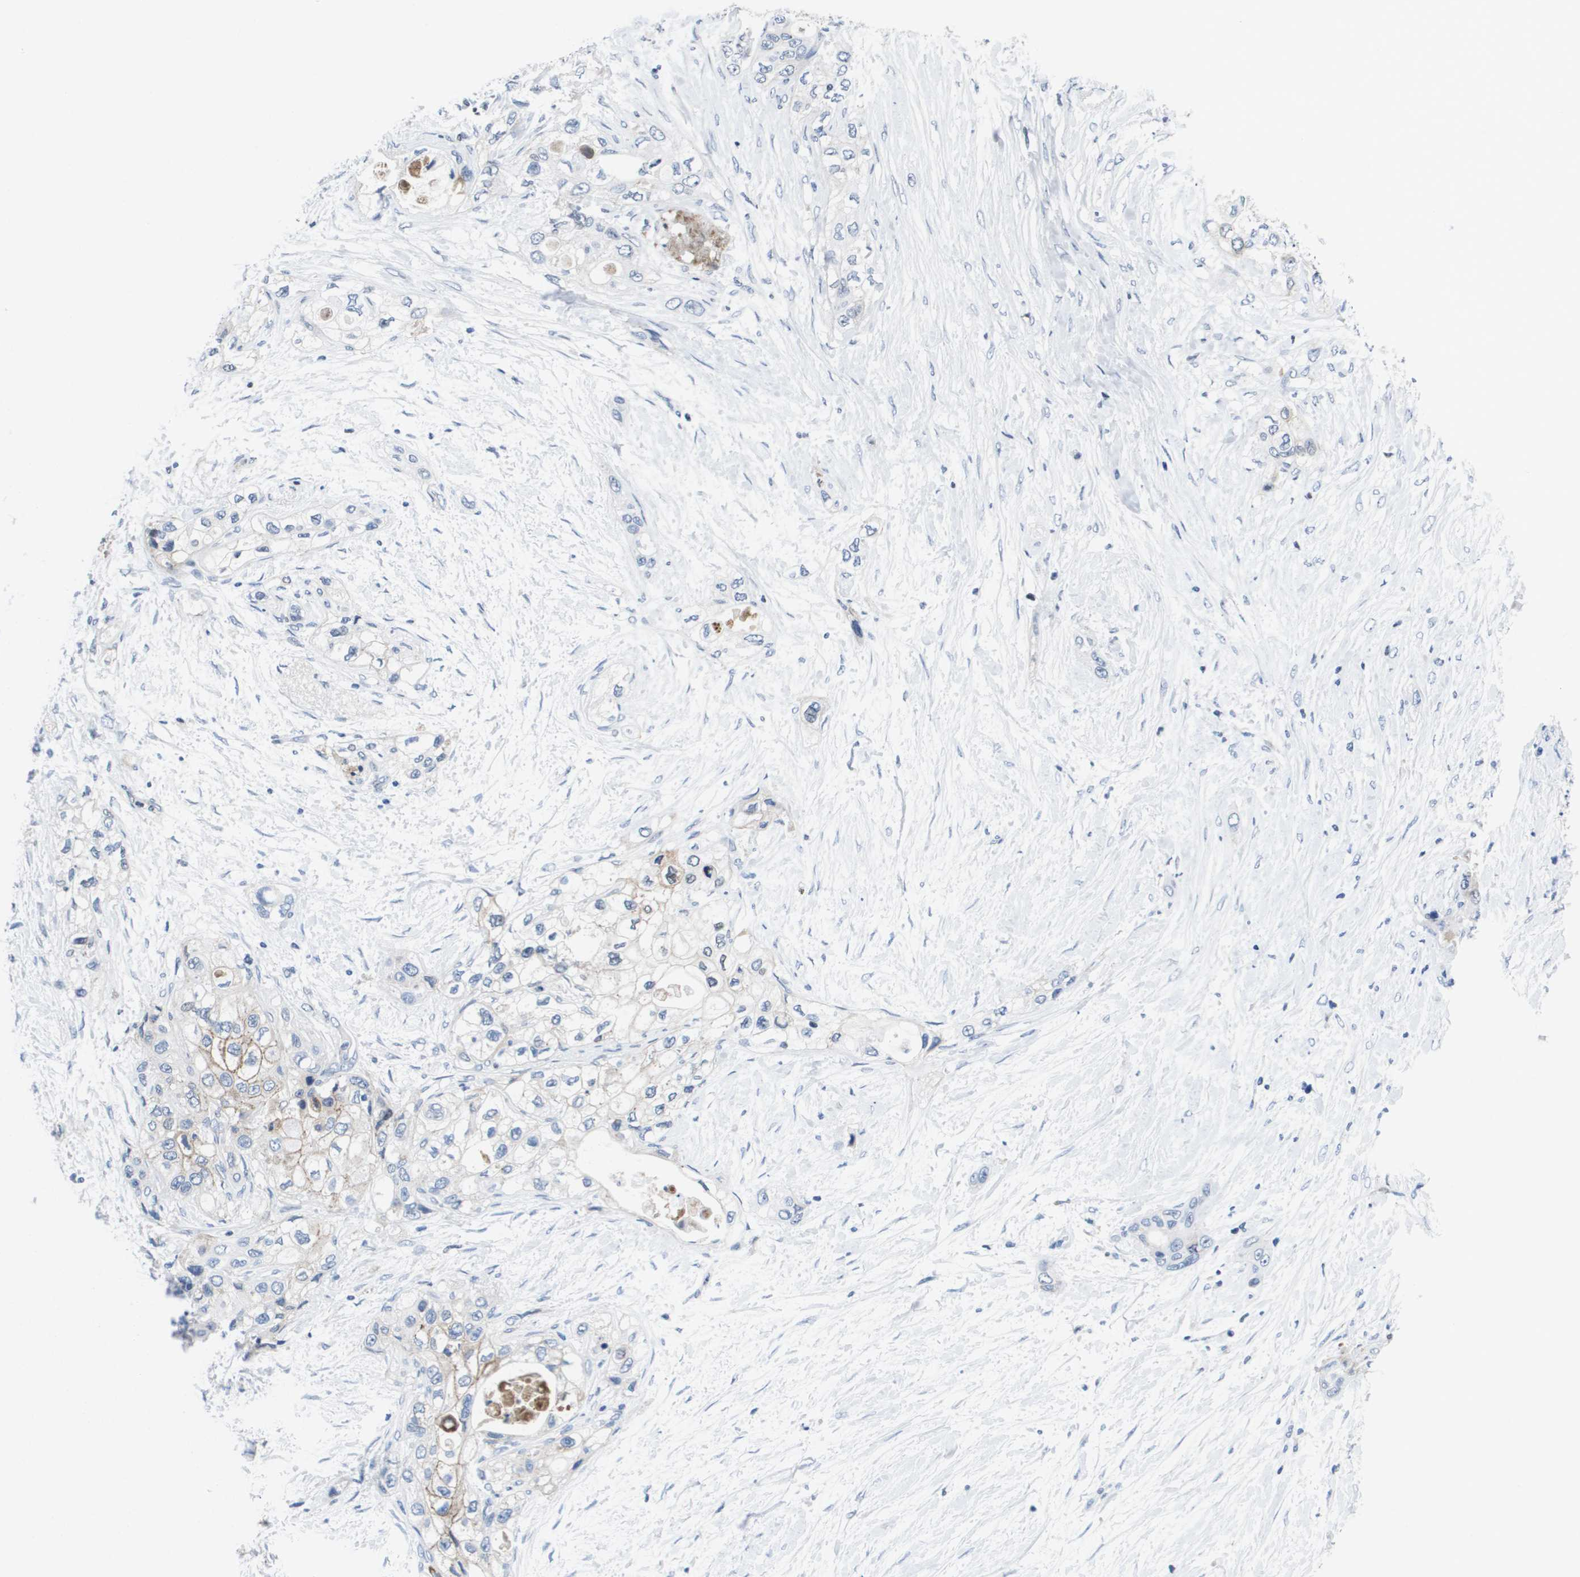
{"staining": {"intensity": "negative", "quantity": "none", "location": "none"}, "tissue": "pancreatic cancer", "cell_type": "Tumor cells", "image_type": "cancer", "snomed": [{"axis": "morphology", "description": "Adenocarcinoma, NOS"}, {"axis": "topography", "description": "Pancreas"}], "caption": "Tumor cells are negative for protein expression in human pancreatic cancer (adenocarcinoma). The staining was performed using DAB to visualize the protein expression in brown, while the nuclei were stained in blue with hematoxylin (Magnification: 20x).", "gene": "SERPINC1", "patient": {"sex": "female", "age": 70}}